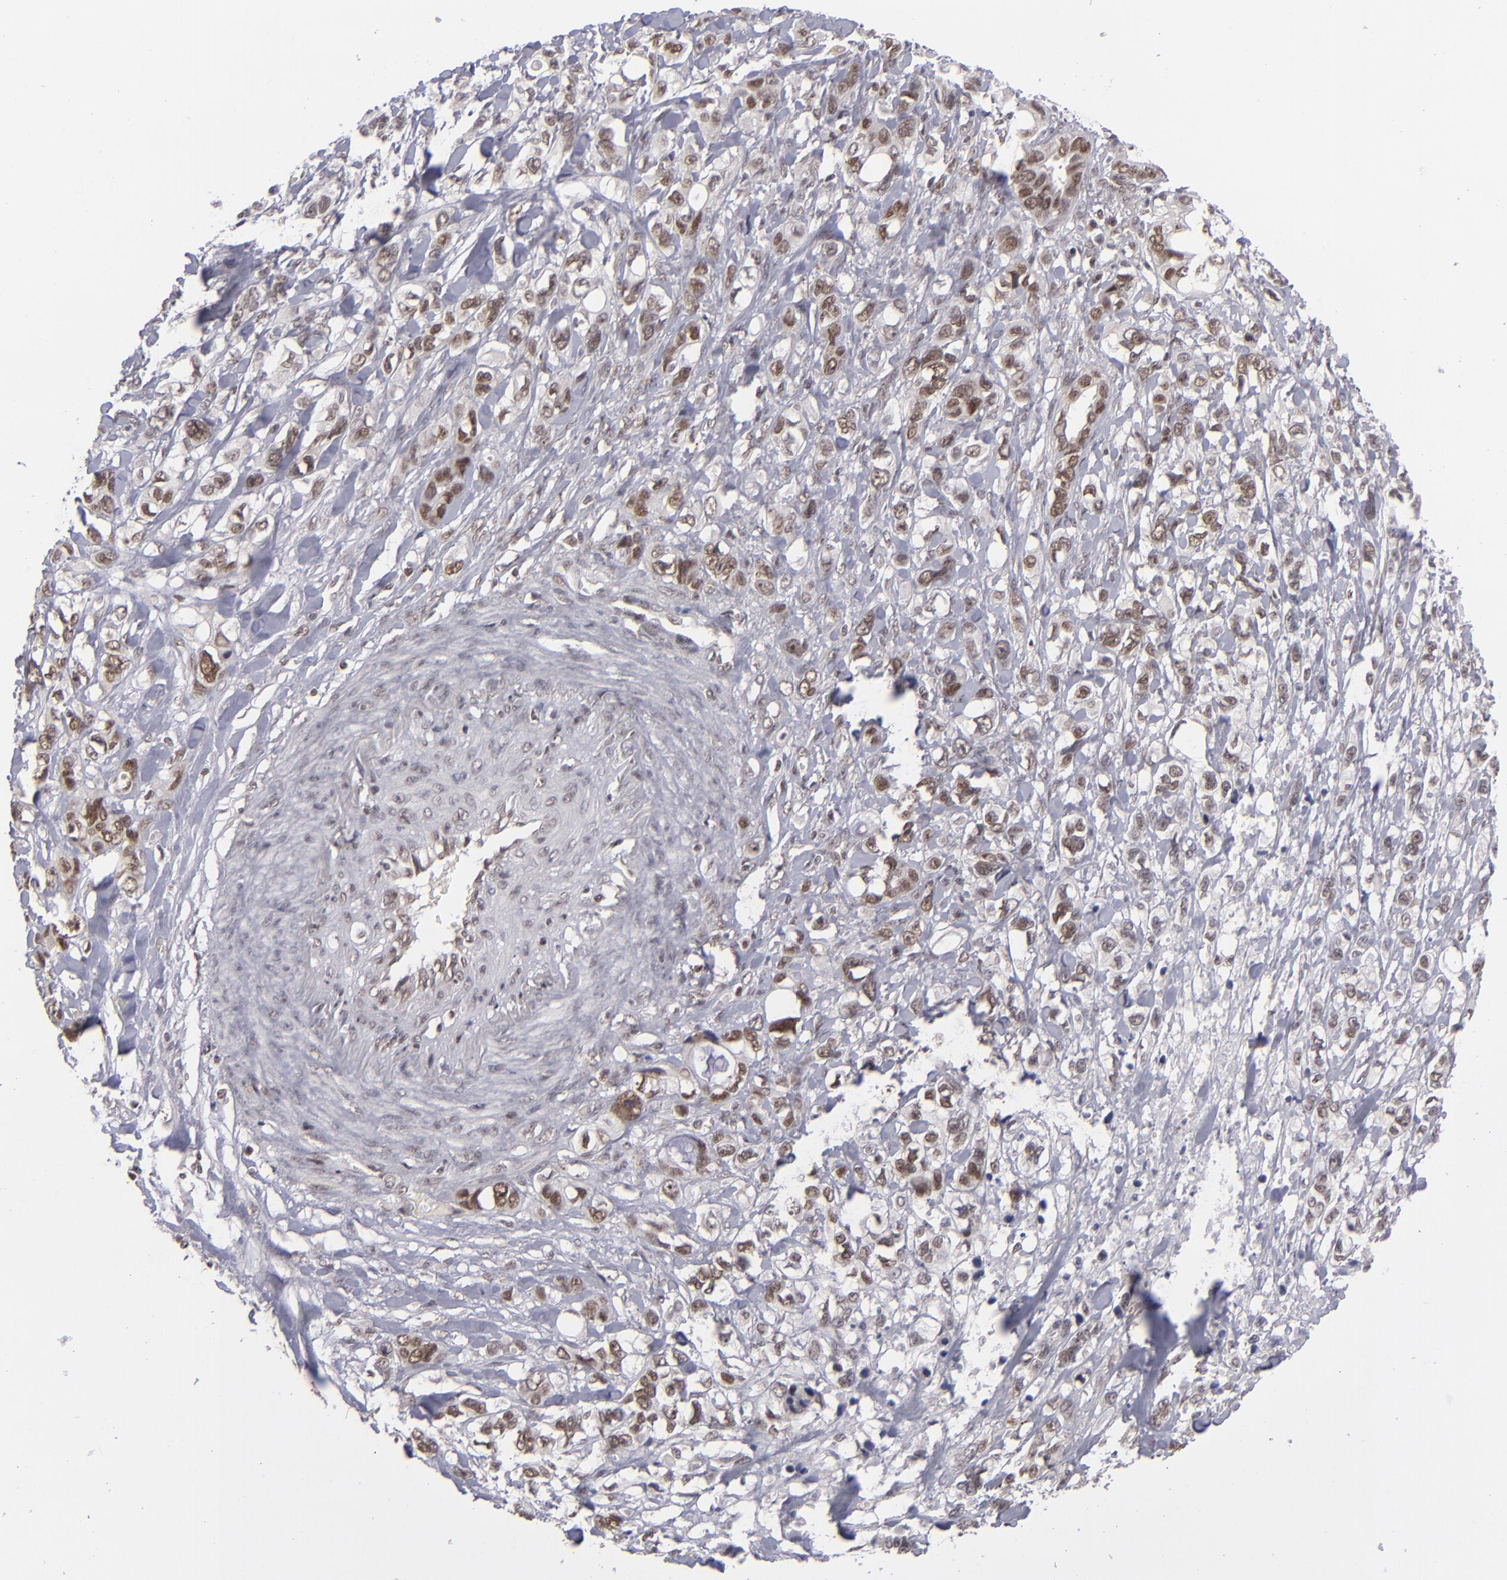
{"staining": {"intensity": "moderate", "quantity": ">75%", "location": "nuclear"}, "tissue": "stomach cancer", "cell_type": "Tumor cells", "image_type": "cancer", "snomed": [{"axis": "morphology", "description": "Adenocarcinoma, NOS"}, {"axis": "topography", "description": "Stomach, upper"}], "caption": "Stomach cancer was stained to show a protein in brown. There is medium levels of moderate nuclear positivity in about >75% of tumor cells. (DAB = brown stain, brightfield microscopy at high magnification).", "gene": "MLLT3", "patient": {"sex": "male", "age": 47}}